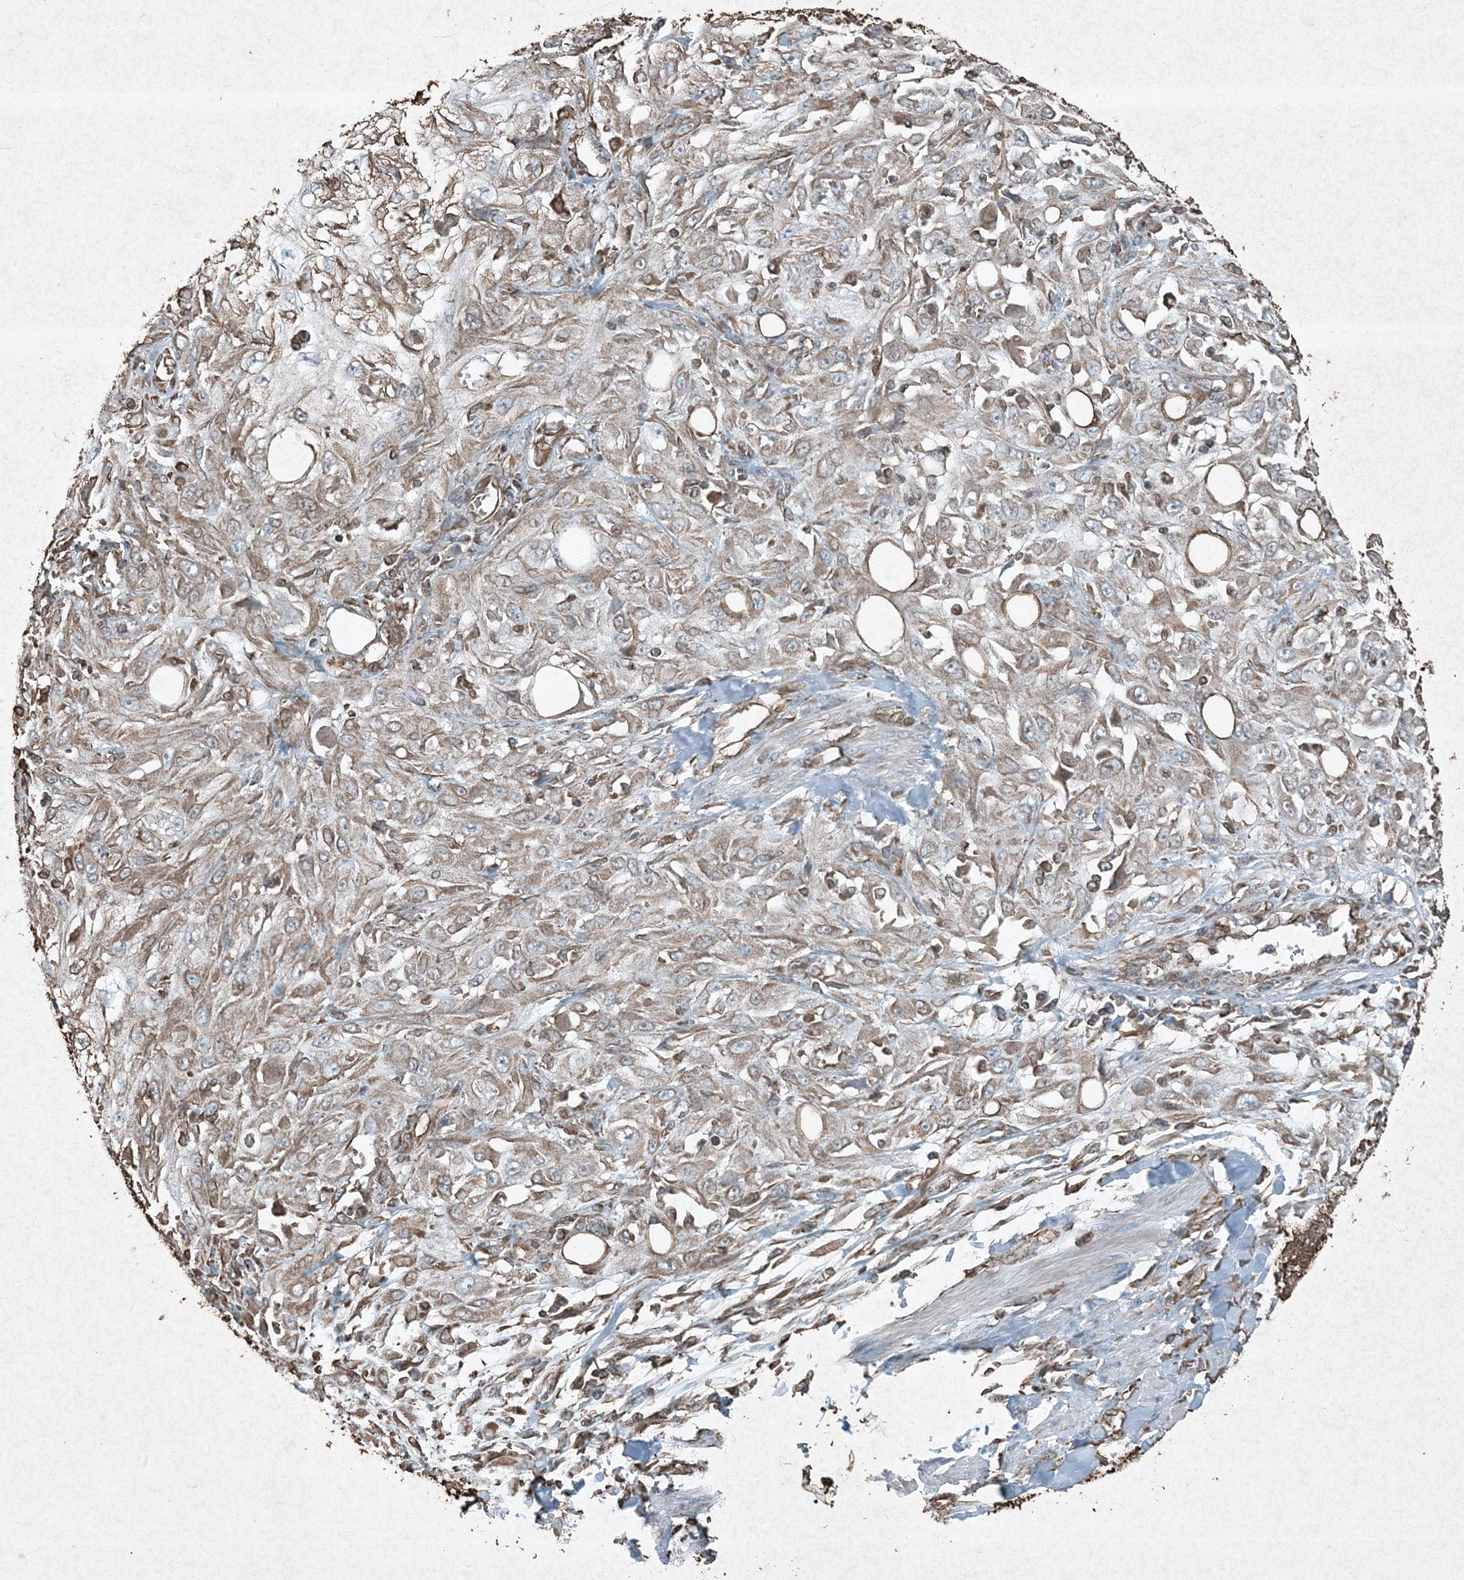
{"staining": {"intensity": "moderate", "quantity": ">75%", "location": "cytoplasmic/membranous"}, "tissue": "skin cancer", "cell_type": "Tumor cells", "image_type": "cancer", "snomed": [{"axis": "morphology", "description": "Squamous cell carcinoma, NOS"}, {"axis": "topography", "description": "Skin"}], "caption": "Moderate cytoplasmic/membranous positivity is present in approximately >75% of tumor cells in squamous cell carcinoma (skin). (DAB IHC, brown staining for protein, blue staining for nuclei).", "gene": "RYK", "patient": {"sex": "male", "age": 75}}